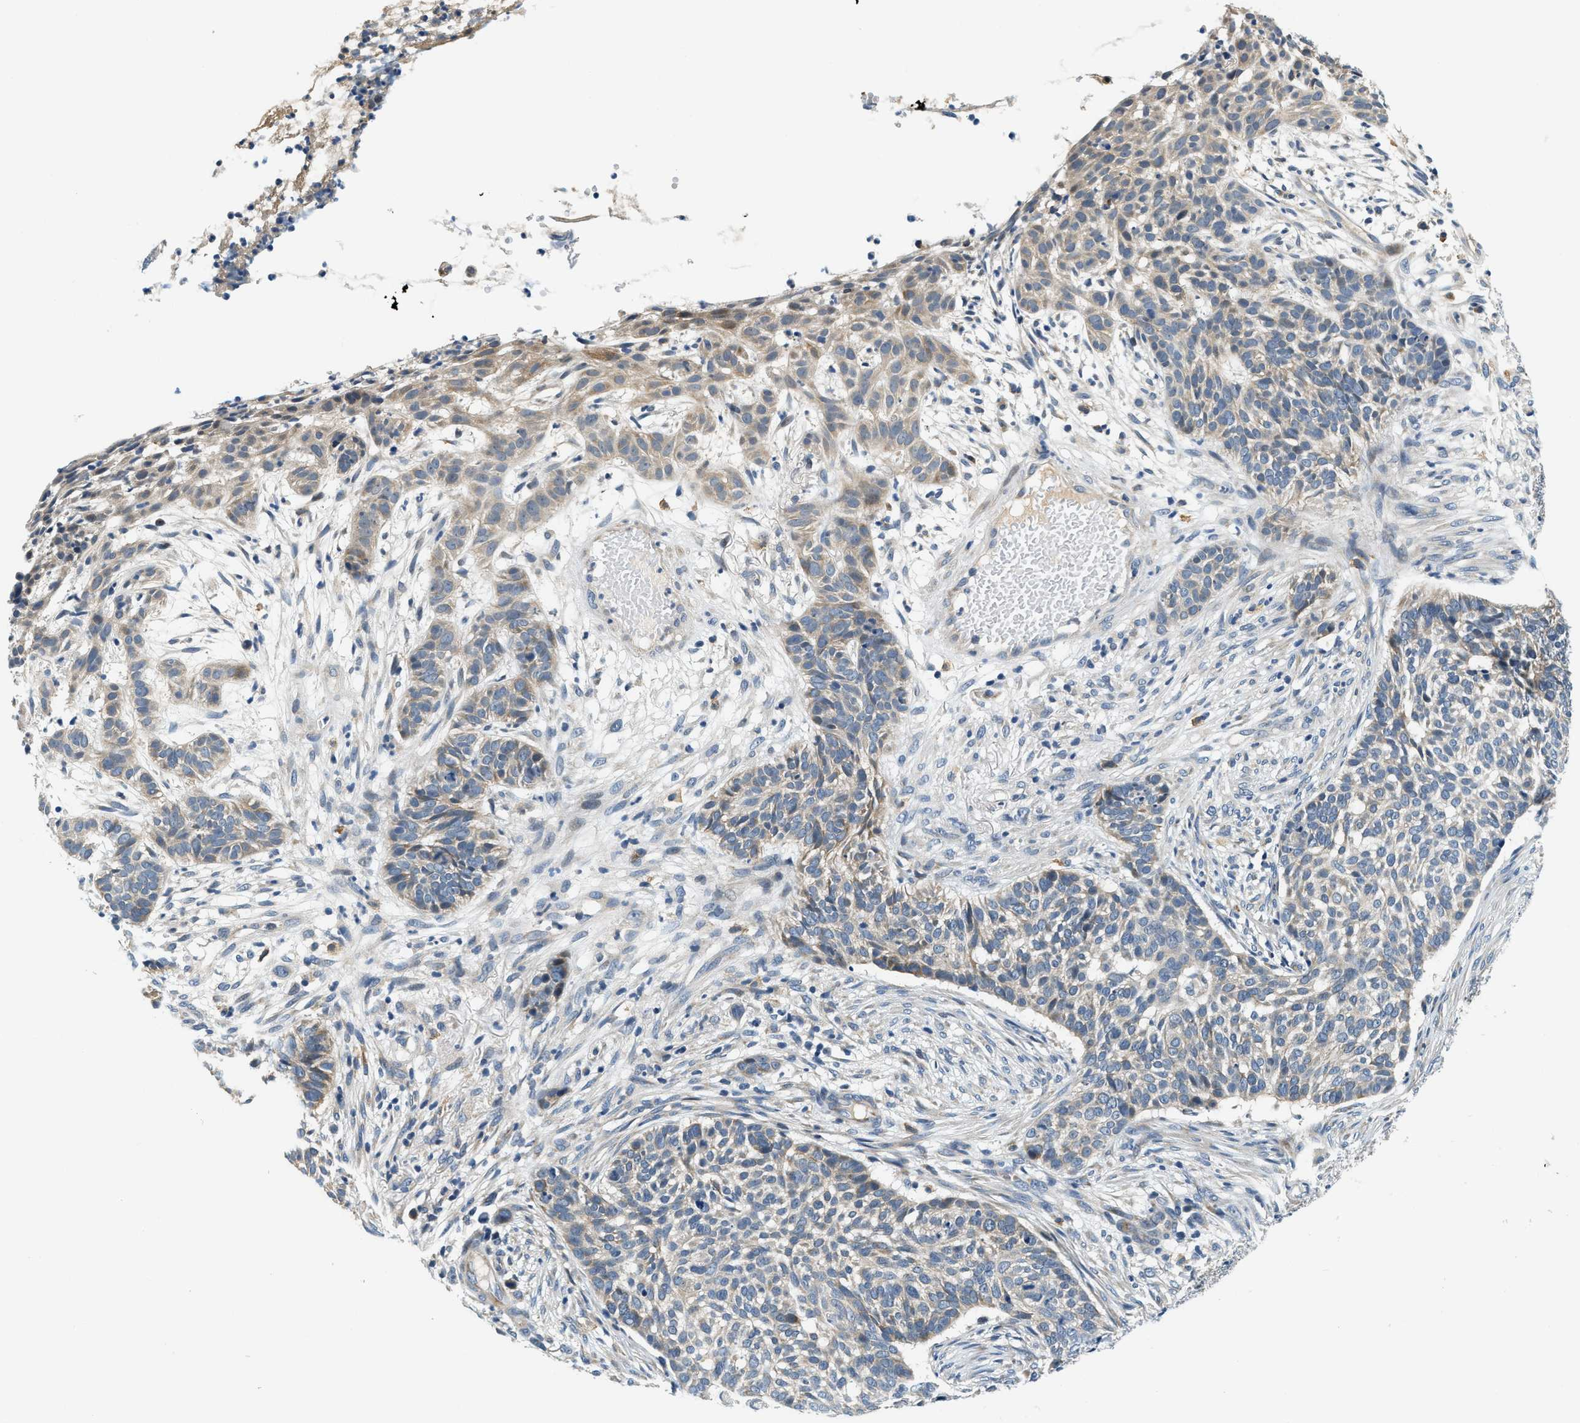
{"staining": {"intensity": "weak", "quantity": ">75%", "location": "cytoplasmic/membranous"}, "tissue": "skin cancer", "cell_type": "Tumor cells", "image_type": "cancer", "snomed": [{"axis": "morphology", "description": "Basal cell carcinoma"}, {"axis": "topography", "description": "Skin"}], "caption": "Human skin cancer stained with a protein marker displays weak staining in tumor cells.", "gene": "YAE1", "patient": {"sex": "male", "age": 85}}